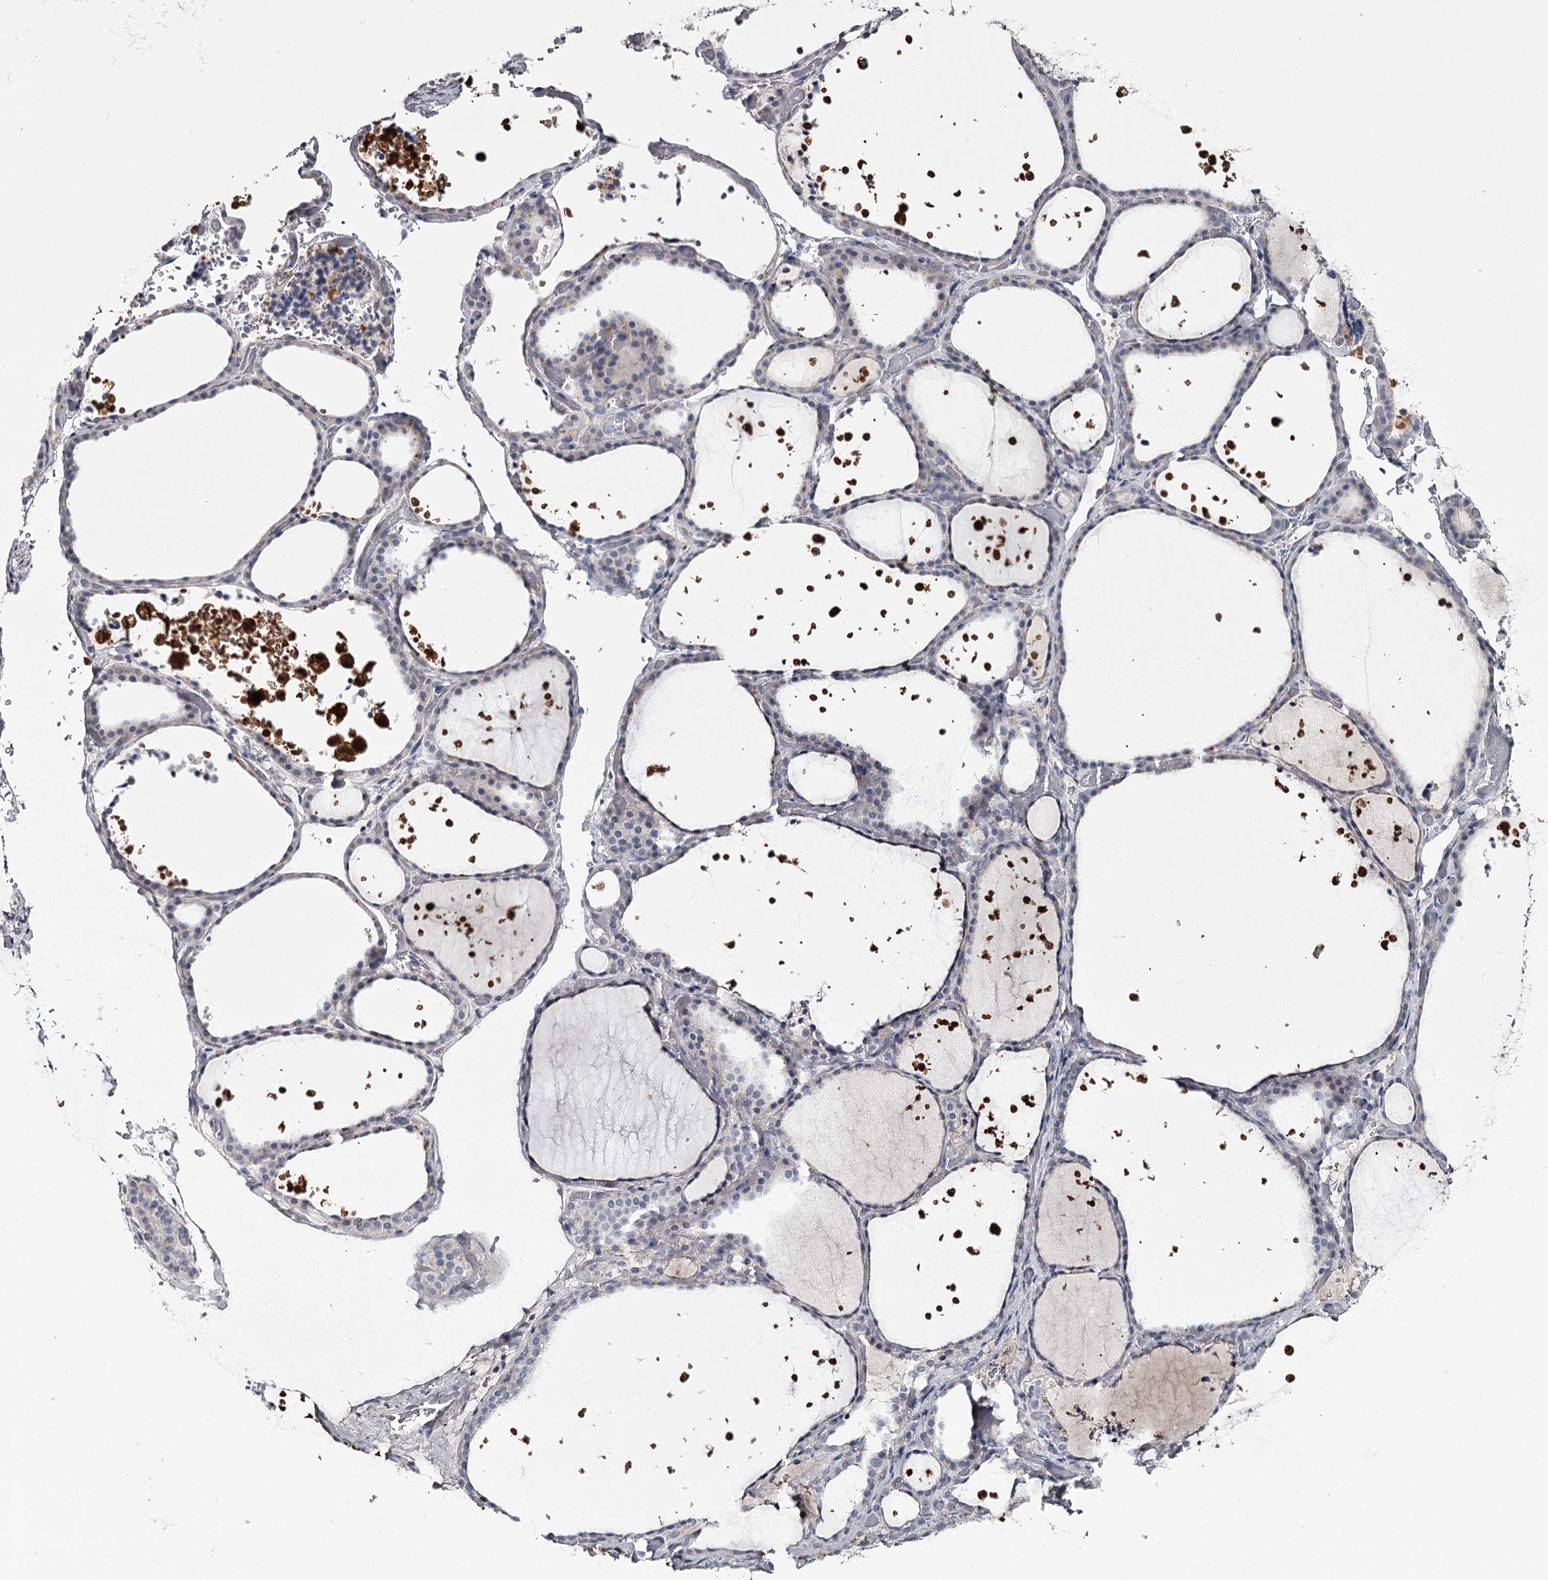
{"staining": {"intensity": "negative", "quantity": "none", "location": "none"}, "tissue": "thyroid gland", "cell_type": "Glandular cells", "image_type": "normal", "snomed": [{"axis": "morphology", "description": "Normal tissue, NOS"}, {"axis": "topography", "description": "Thyroid gland"}], "caption": "DAB (3,3'-diaminobenzidine) immunohistochemical staining of unremarkable thyroid gland displays no significant staining in glandular cells.", "gene": "FDXACB1", "patient": {"sex": "female", "age": 44}}